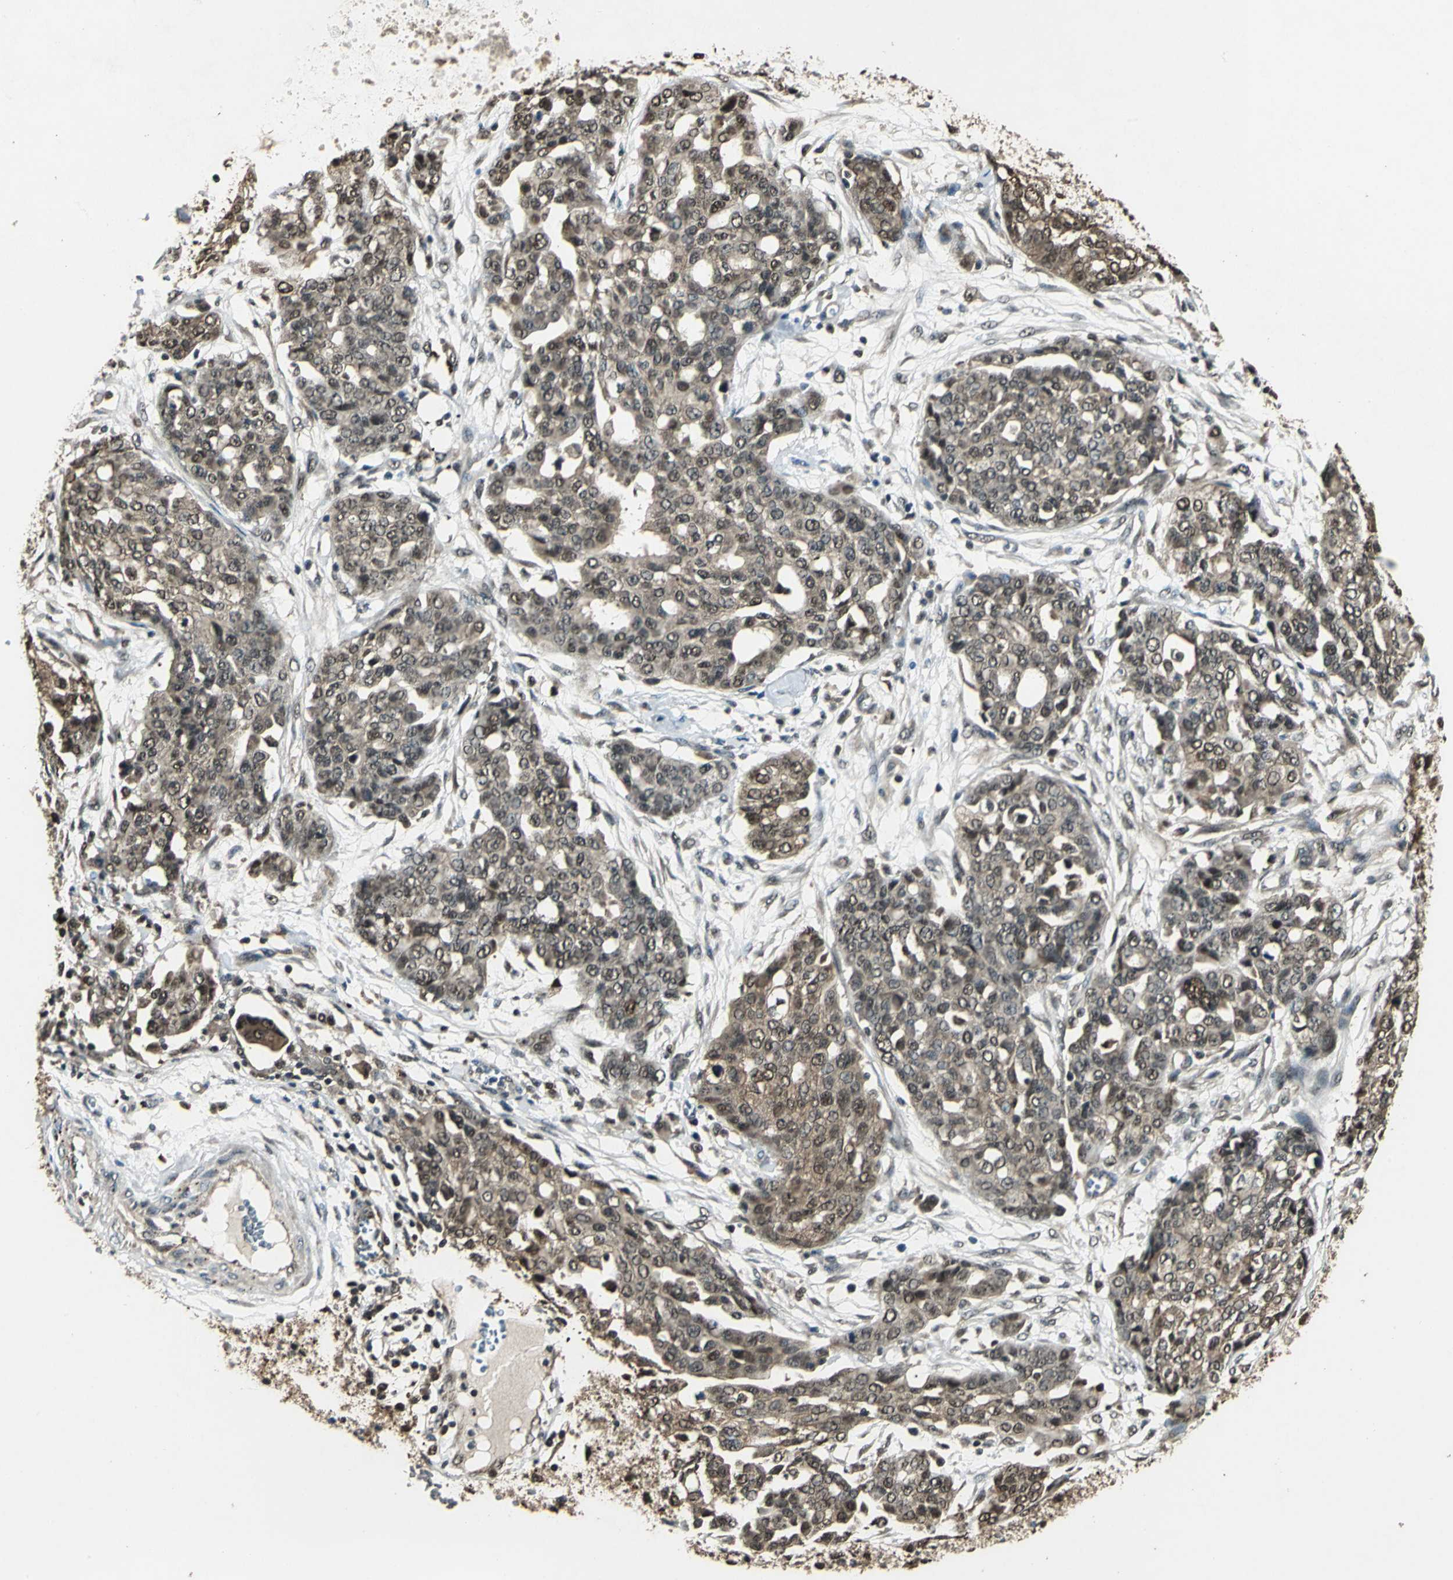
{"staining": {"intensity": "moderate", "quantity": "25%-75%", "location": "cytoplasmic/membranous,nuclear"}, "tissue": "ovarian cancer", "cell_type": "Tumor cells", "image_type": "cancer", "snomed": [{"axis": "morphology", "description": "Cystadenocarcinoma, serous, NOS"}, {"axis": "topography", "description": "Soft tissue"}, {"axis": "topography", "description": "Ovary"}], "caption": "About 25%-75% of tumor cells in human ovarian cancer (serous cystadenocarcinoma) exhibit moderate cytoplasmic/membranous and nuclear protein positivity as visualized by brown immunohistochemical staining.", "gene": "PPP1R13L", "patient": {"sex": "female", "age": 57}}